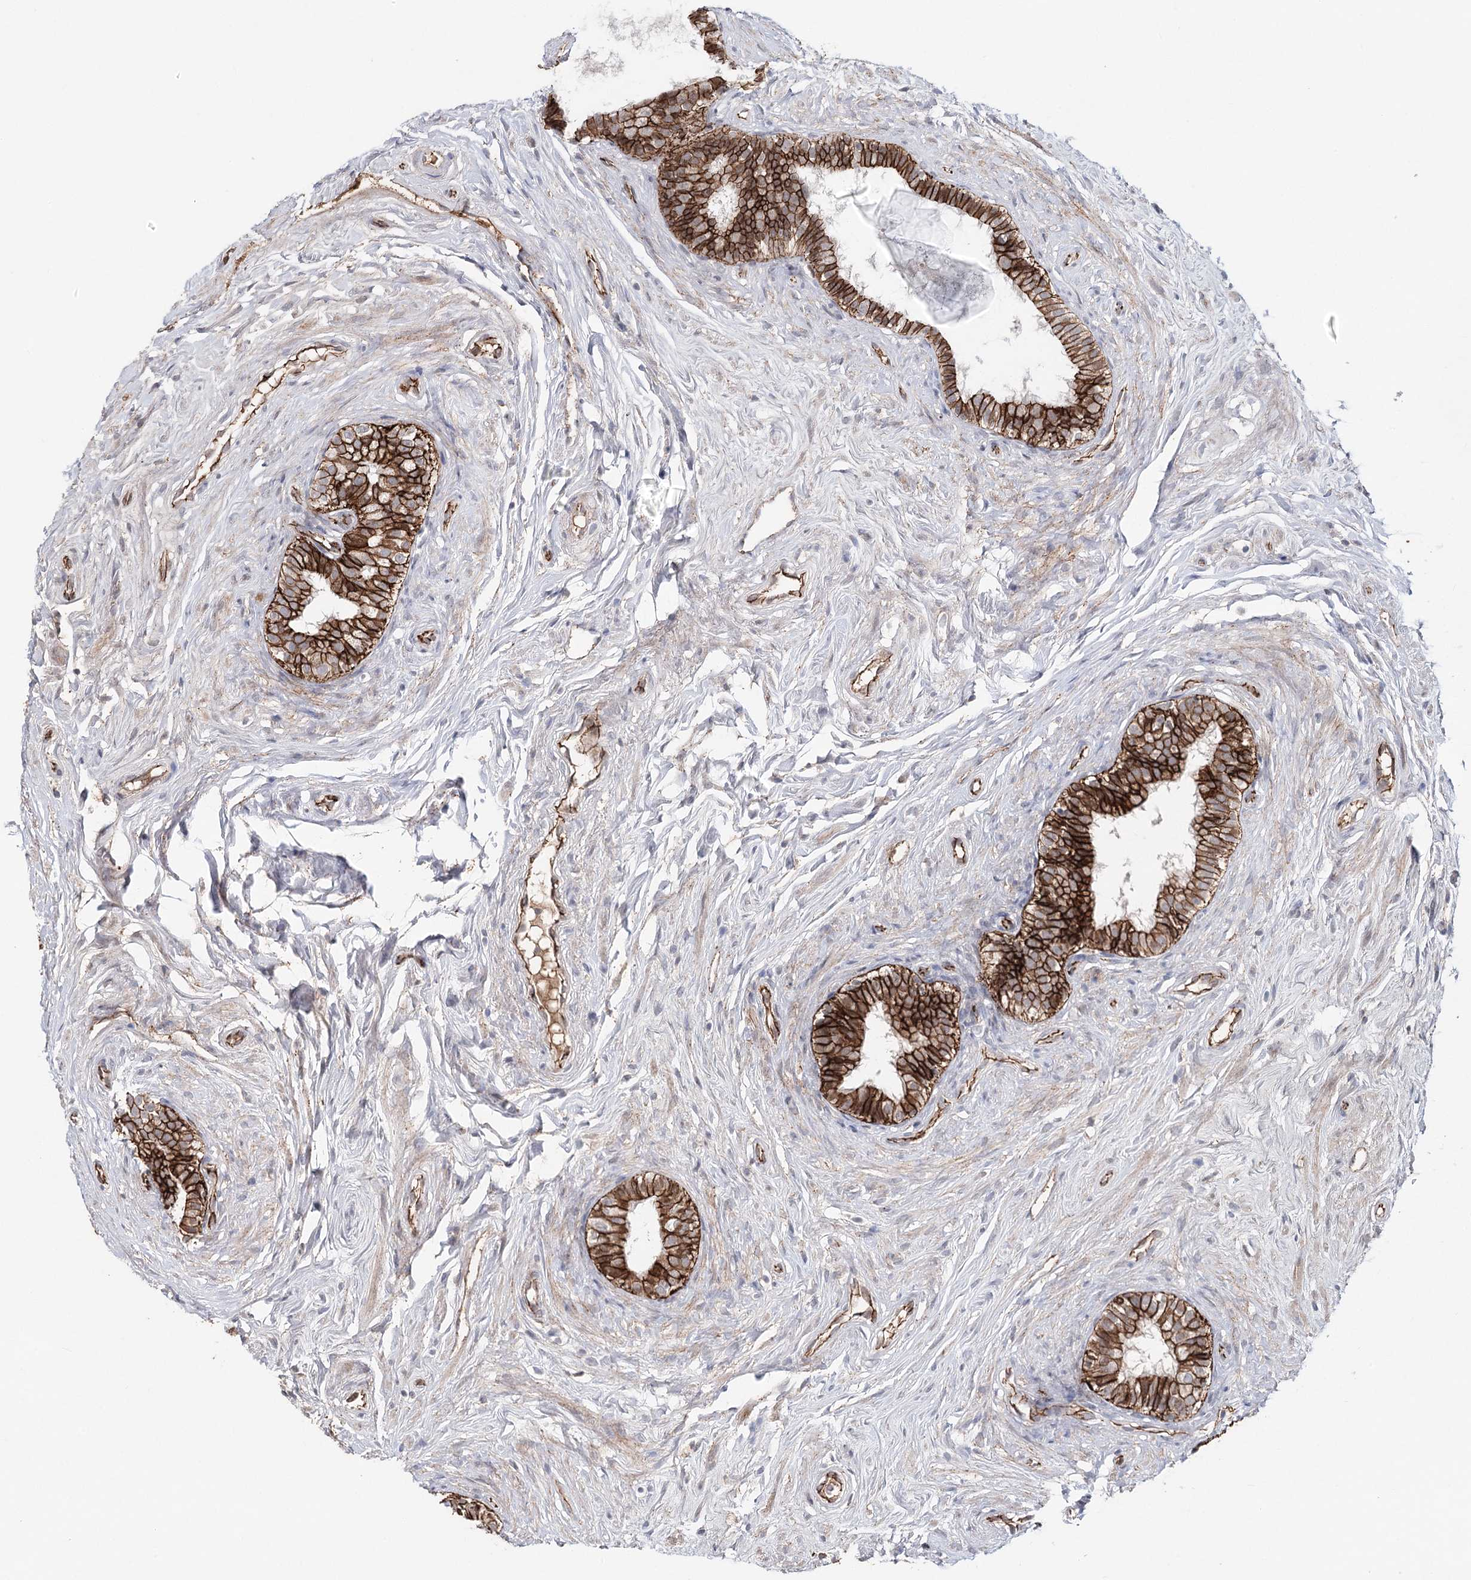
{"staining": {"intensity": "strong", "quantity": ">75%", "location": "cytoplasmic/membranous"}, "tissue": "epididymis", "cell_type": "Glandular cells", "image_type": "normal", "snomed": [{"axis": "morphology", "description": "Normal tissue, NOS"}, {"axis": "topography", "description": "Epididymis"}], "caption": "IHC of benign epididymis shows high levels of strong cytoplasmic/membranous positivity in approximately >75% of glandular cells.", "gene": "PKP4", "patient": {"sex": "male", "age": 84}}